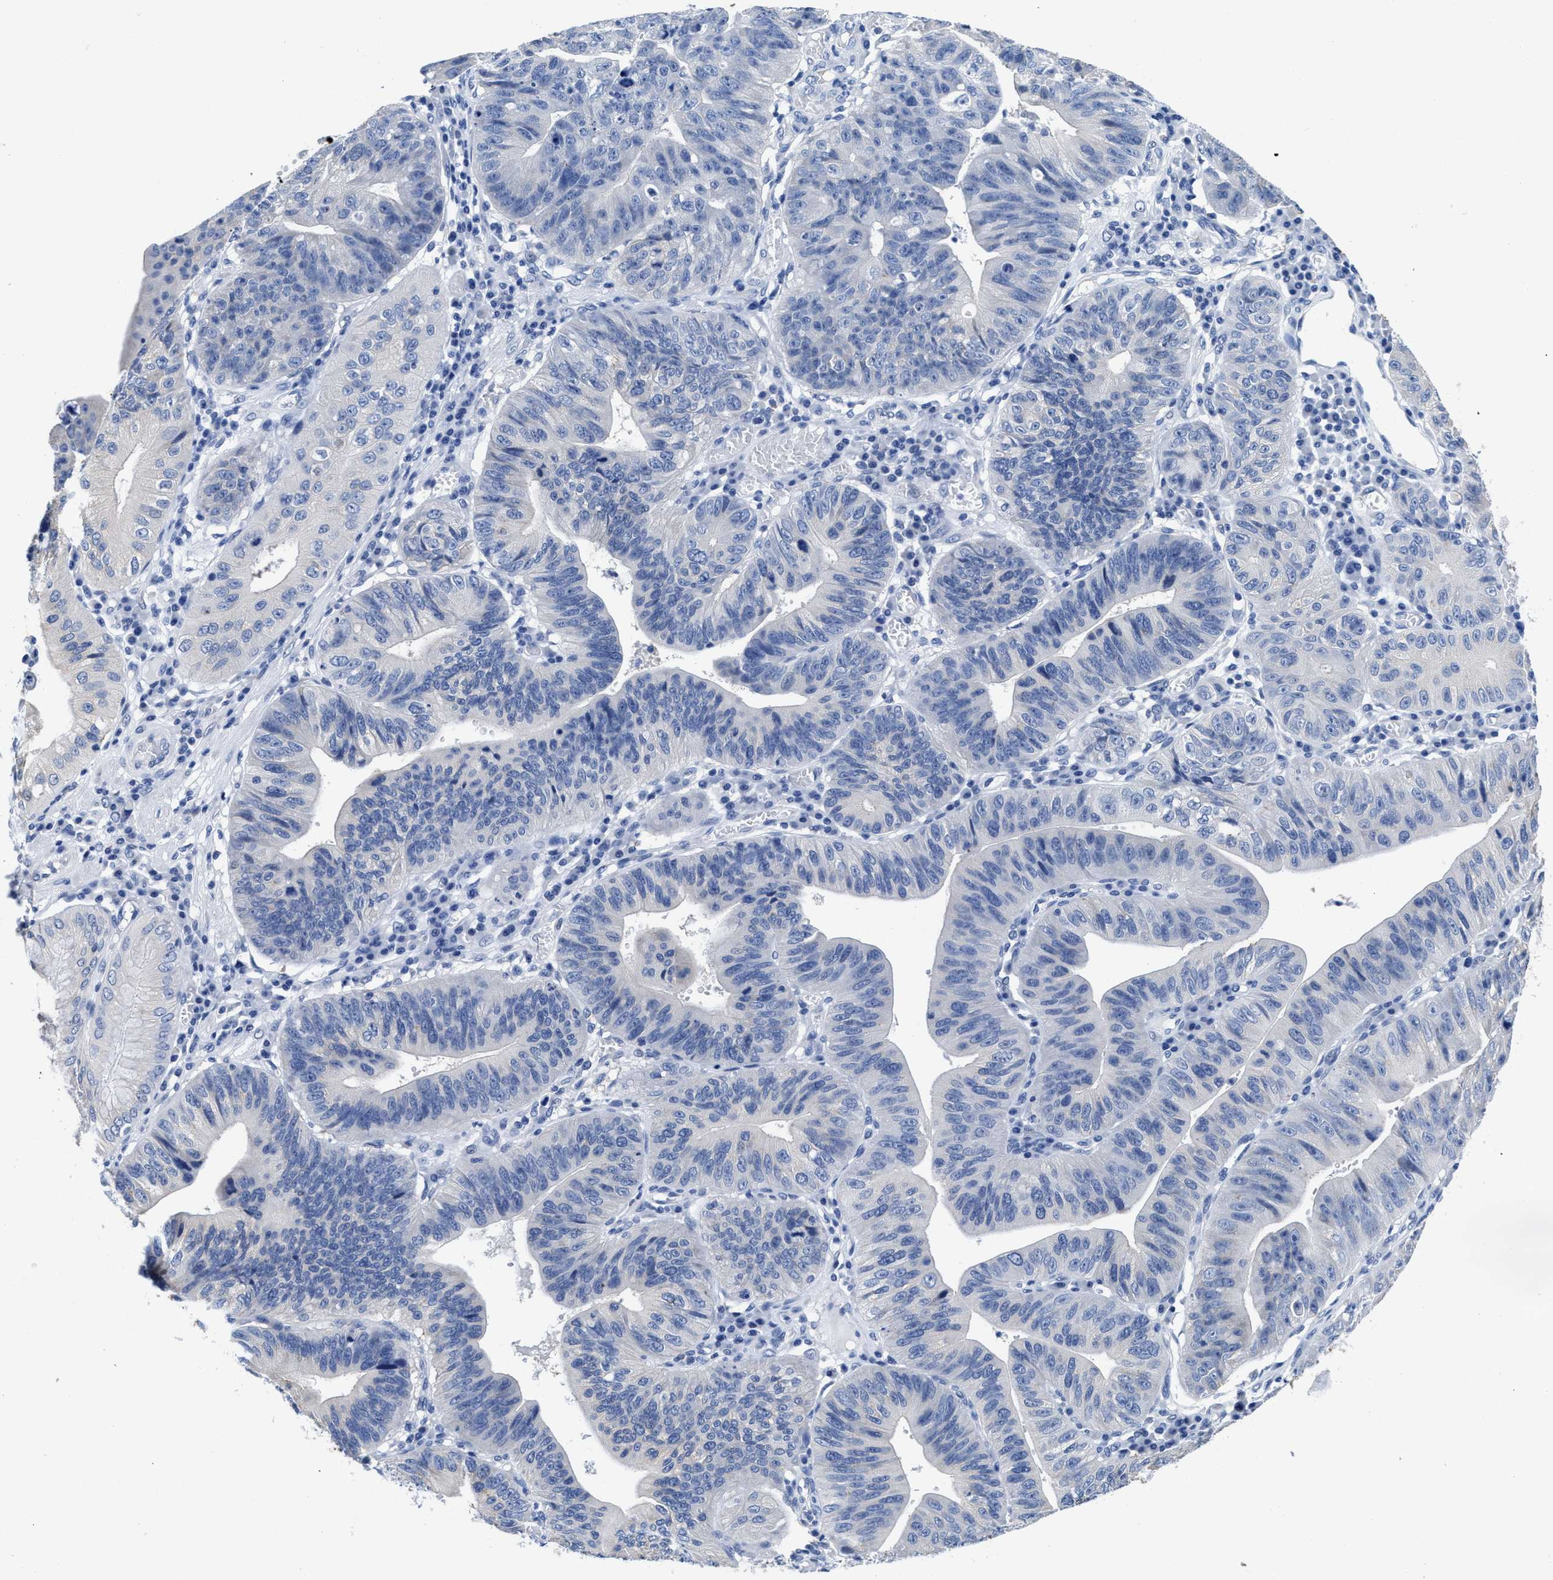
{"staining": {"intensity": "negative", "quantity": "none", "location": "none"}, "tissue": "stomach cancer", "cell_type": "Tumor cells", "image_type": "cancer", "snomed": [{"axis": "morphology", "description": "Adenocarcinoma, NOS"}, {"axis": "topography", "description": "Stomach"}], "caption": "Stomach cancer was stained to show a protein in brown. There is no significant positivity in tumor cells. (DAB (3,3'-diaminobenzidine) immunohistochemistry (IHC) with hematoxylin counter stain).", "gene": "HOOK1", "patient": {"sex": "male", "age": 59}}